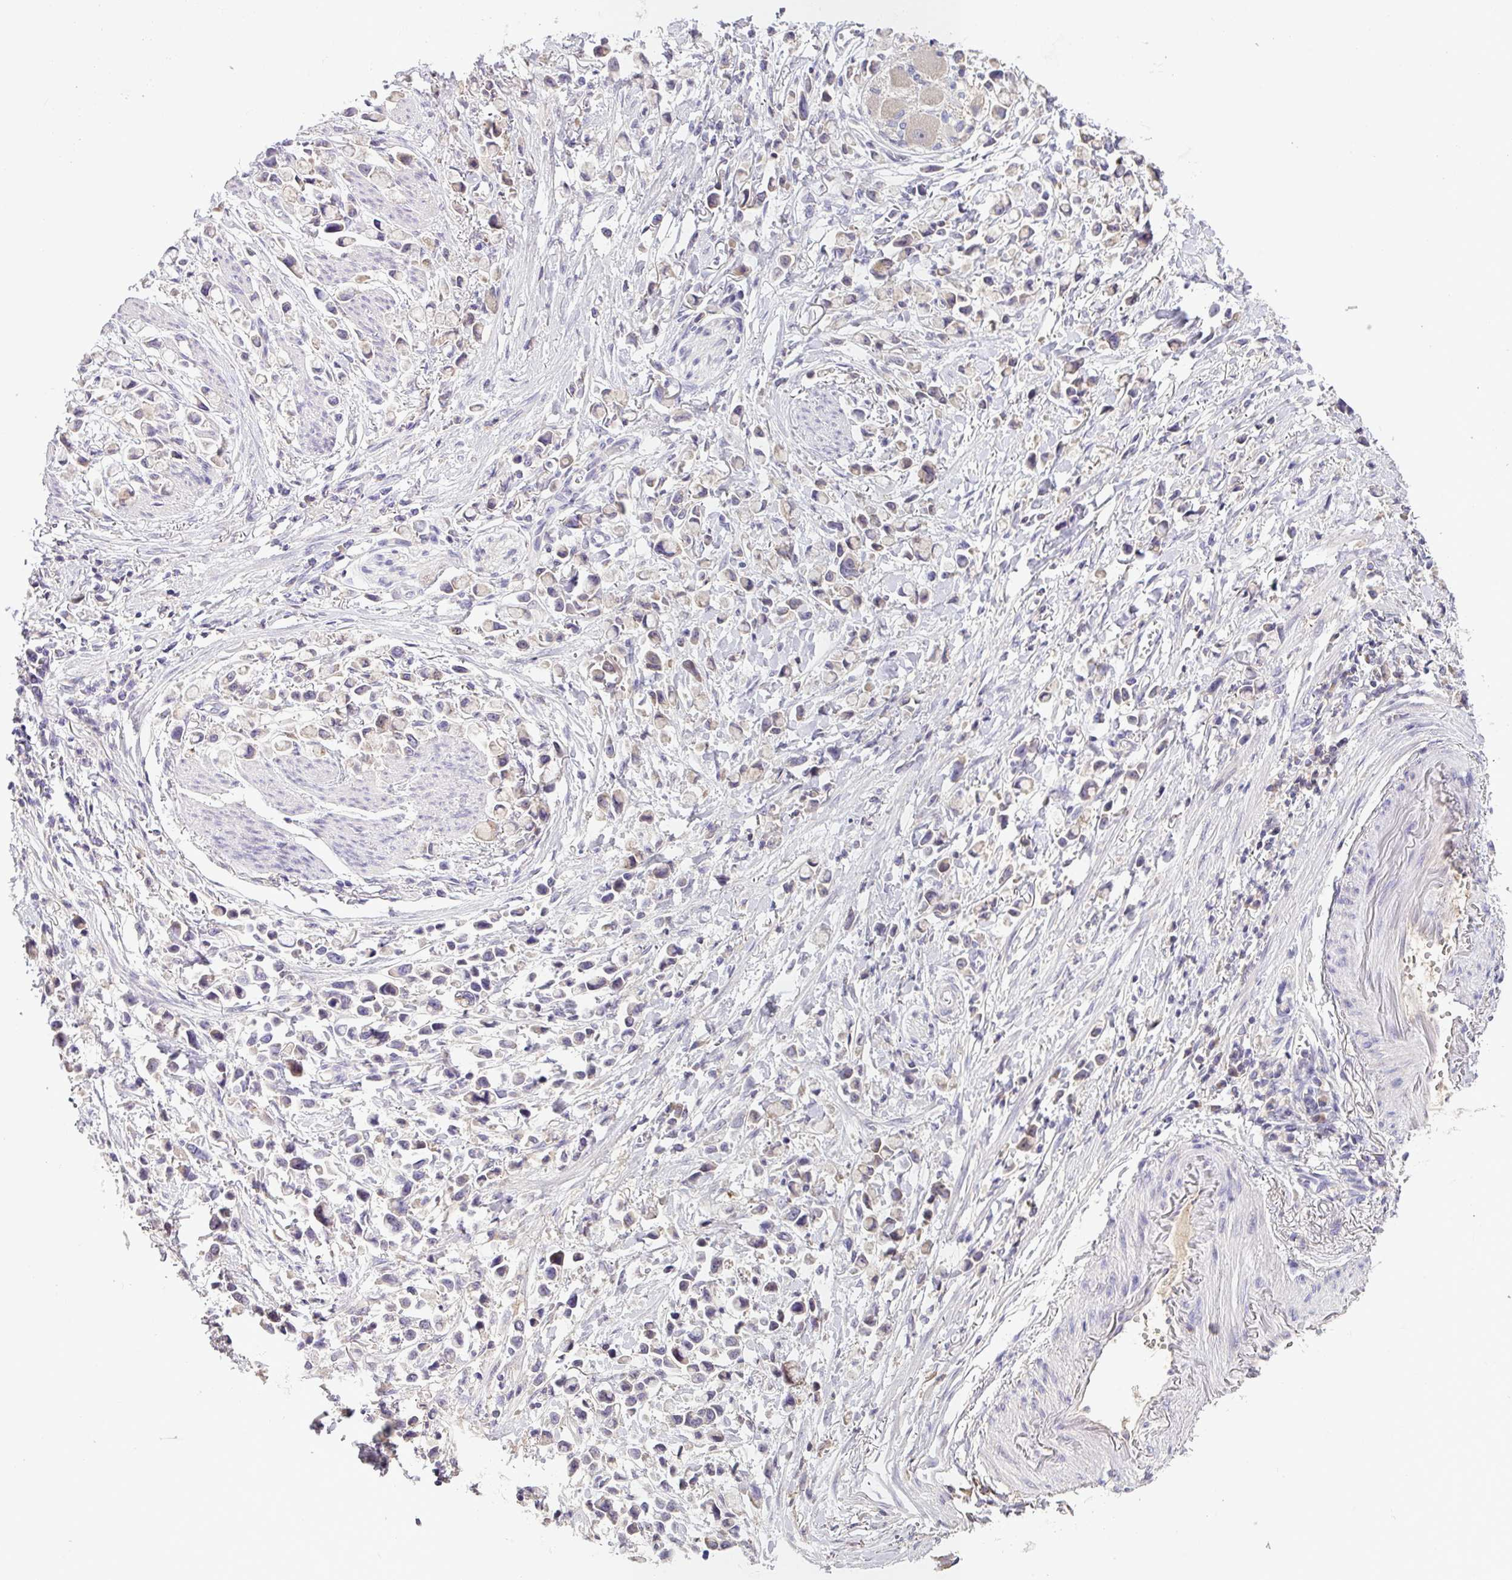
{"staining": {"intensity": "weak", "quantity": "<25%", "location": "cytoplasmic/membranous"}, "tissue": "stomach cancer", "cell_type": "Tumor cells", "image_type": "cancer", "snomed": [{"axis": "morphology", "description": "Adenocarcinoma, NOS"}, {"axis": "topography", "description": "Stomach"}], "caption": "Stomach adenocarcinoma was stained to show a protein in brown. There is no significant staining in tumor cells.", "gene": "SFTPB", "patient": {"sex": "female", "age": 81}}